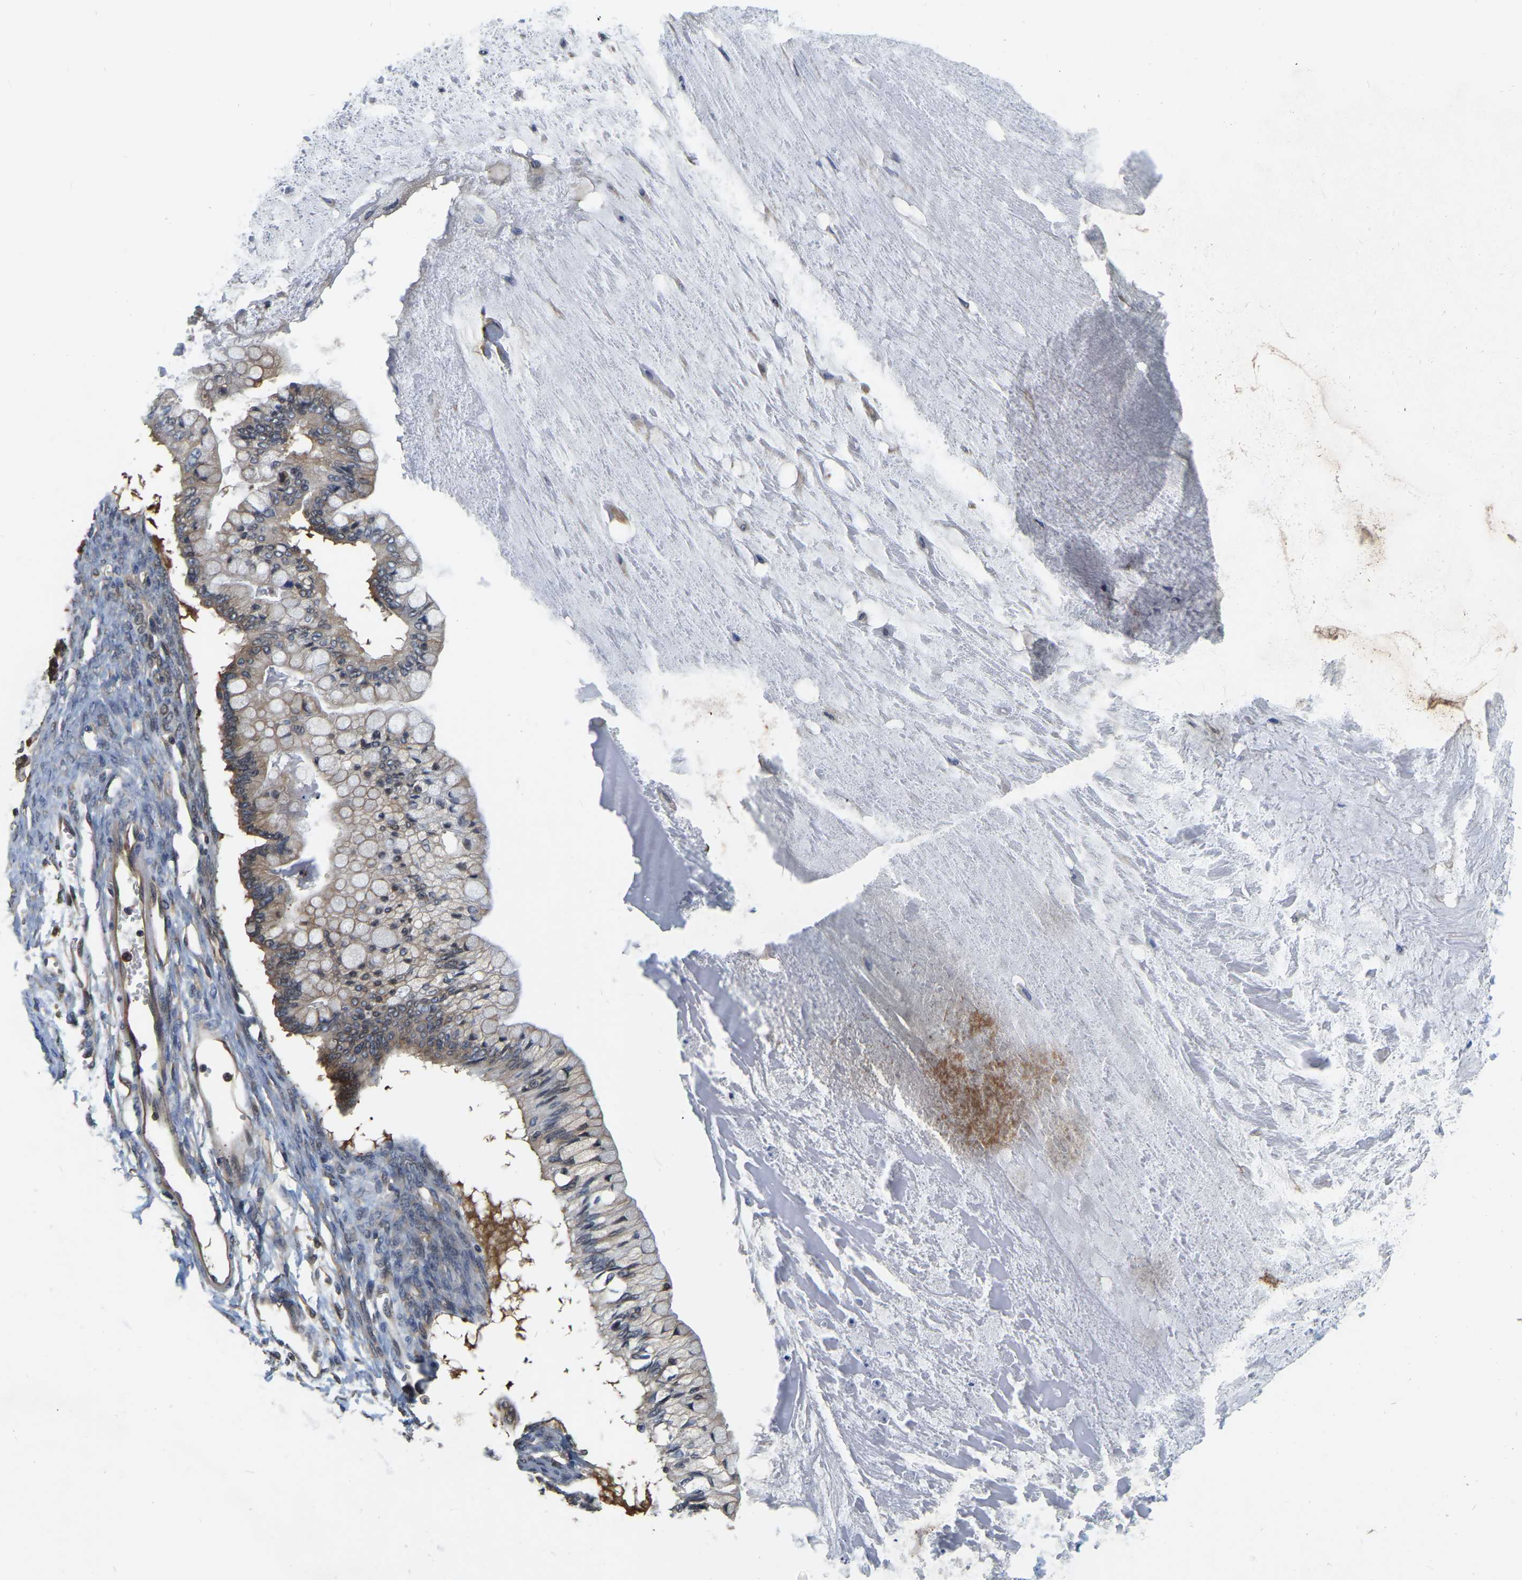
{"staining": {"intensity": "weak", "quantity": "25%-75%", "location": "cytoplasmic/membranous"}, "tissue": "ovarian cancer", "cell_type": "Tumor cells", "image_type": "cancer", "snomed": [{"axis": "morphology", "description": "Cystadenocarcinoma, mucinous, NOS"}, {"axis": "topography", "description": "Ovary"}], "caption": "Ovarian cancer tissue reveals weak cytoplasmic/membranous positivity in about 25%-75% of tumor cells", "gene": "GARS1", "patient": {"sex": "female", "age": 57}}